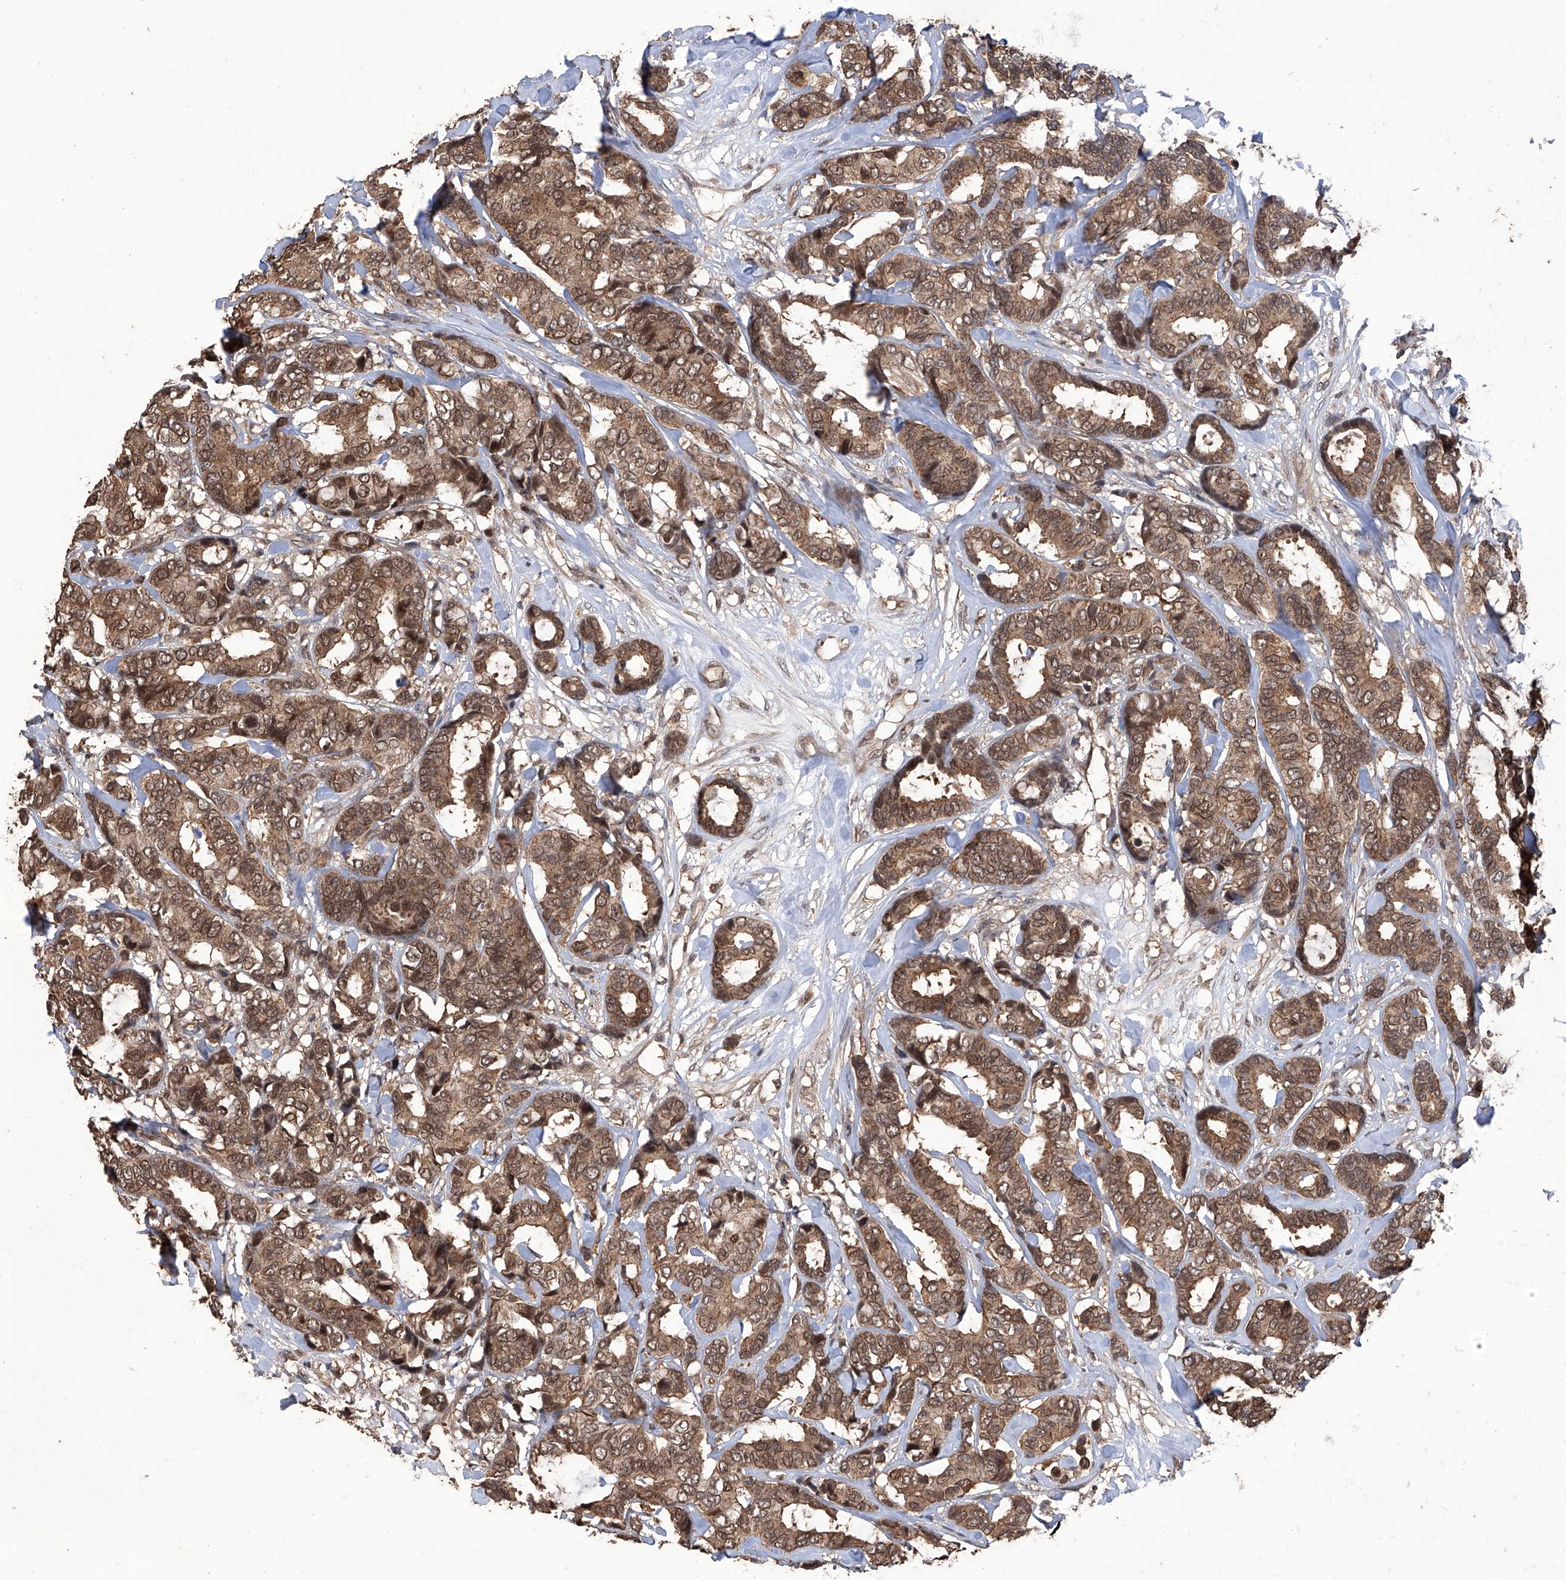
{"staining": {"intensity": "moderate", "quantity": ">75%", "location": "cytoplasmic/membranous,nuclear"}, "tissue": "breast cancer", "cell_type": "Tumor cells", "image_type": "cancer", "snomed": [{"axis": "morphology", "description": "Duct carcinoma"}, {"axis": "topography", "description": "Breast"}], "caption": "Protein staining of invasive ductal carcinoma (breast) tissue displays moderate cytoplasmic/membranous and nuclear expression in approximately >75% of tumor cells. The staining was performed using DAB to visualize the protein expression in brown, while the nuclei were stained in blue with hematoxylin (Magnification: 20x).", "gene": "LYSMD4", "patient": {"sex": "female", "age": 87}}